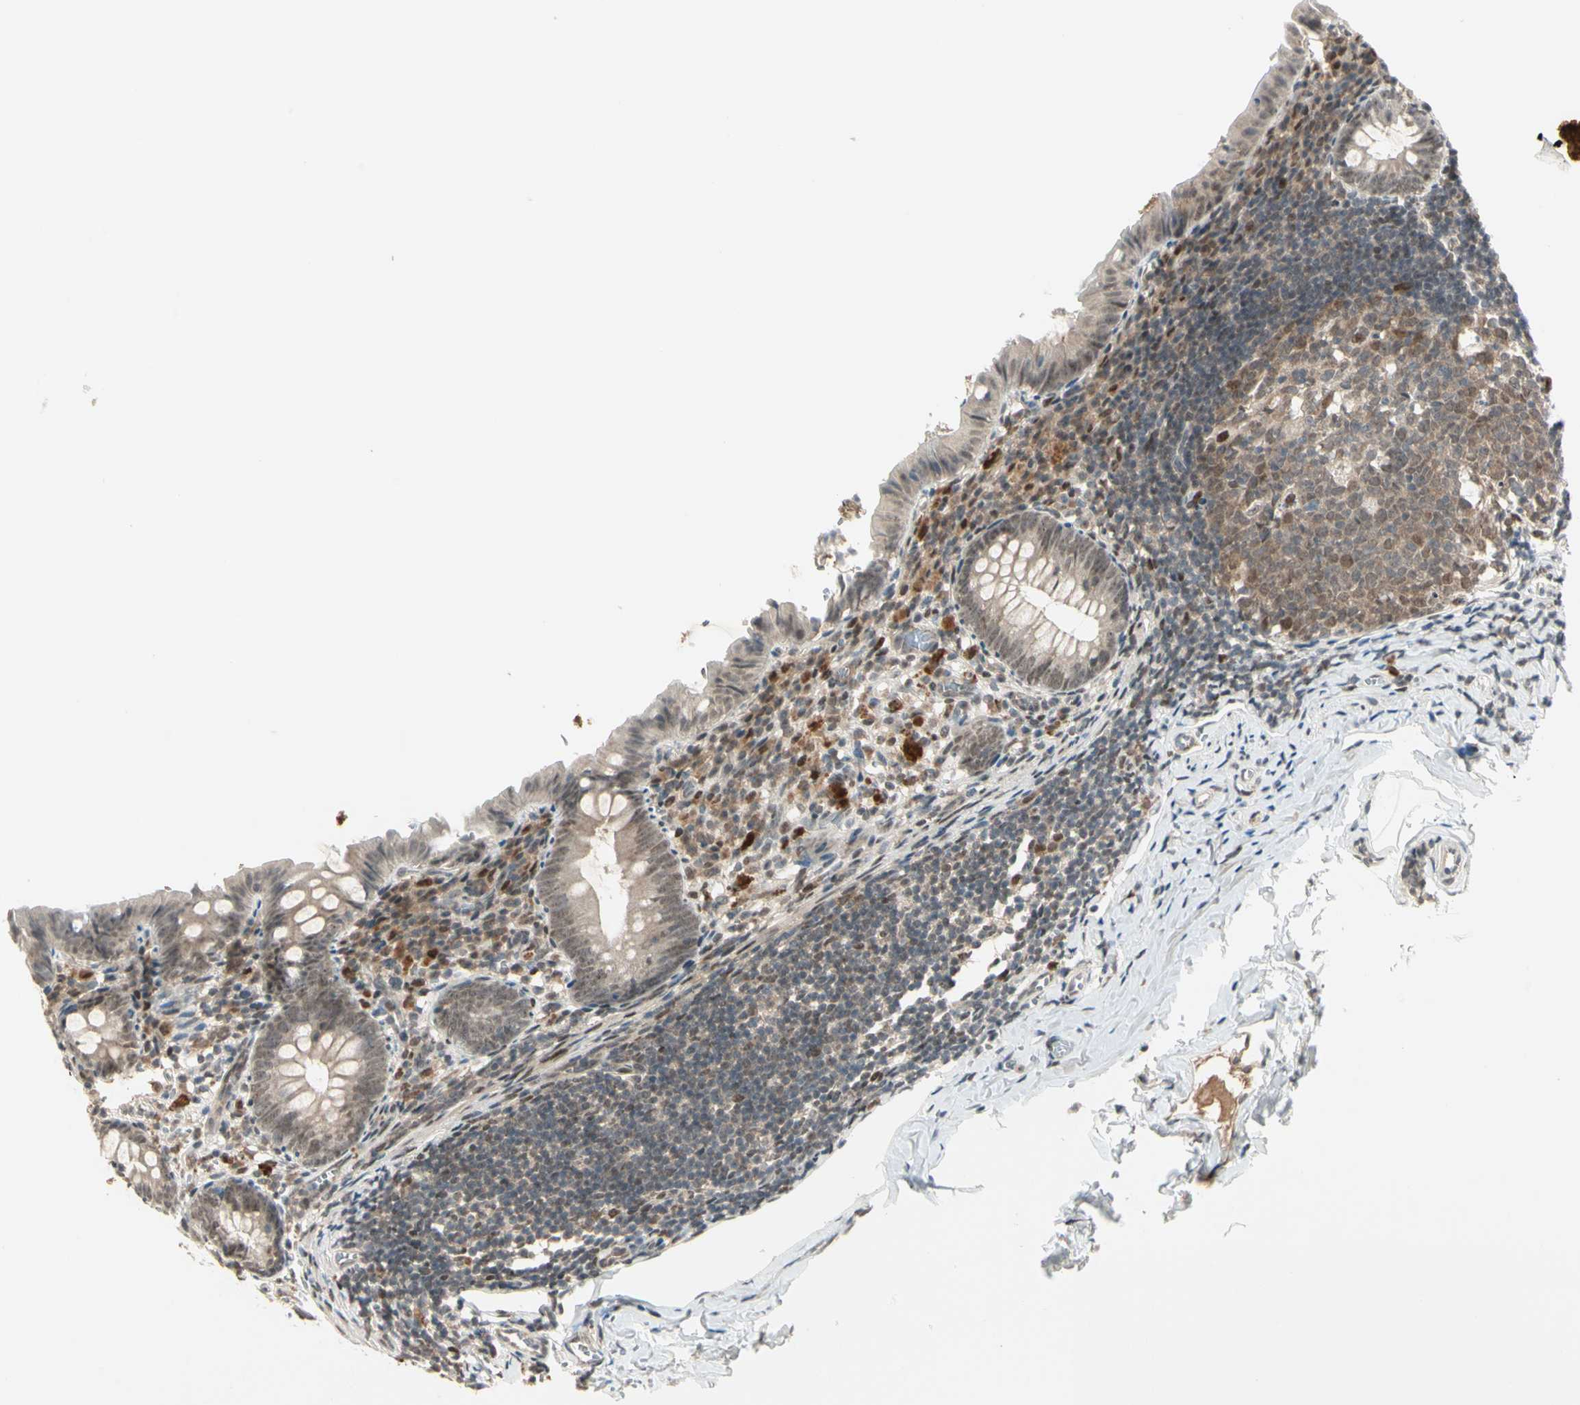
{"staining": {"intensity": "weak", "quantity": "25%-75%", "location": "cytoplasmic/membranous,nuclear"}, "tissue": "appendix", "cell_type": "Glandular cells", "image_type": "normal", "snomed": [{"axis": "morphology", "description": "Normal tissue, NOS"}, {"axis": "topography", "description": "Appendix"}], "caption": "Approximately 25%-75% of glandular cells in unremarkable appendix display weak cytoplasmic/membranous,nuclear protein expression as visualized by brown immunohistochemical staining.", "gene": "GTF3A", "patient": {"sex": "female", "age": 10}}